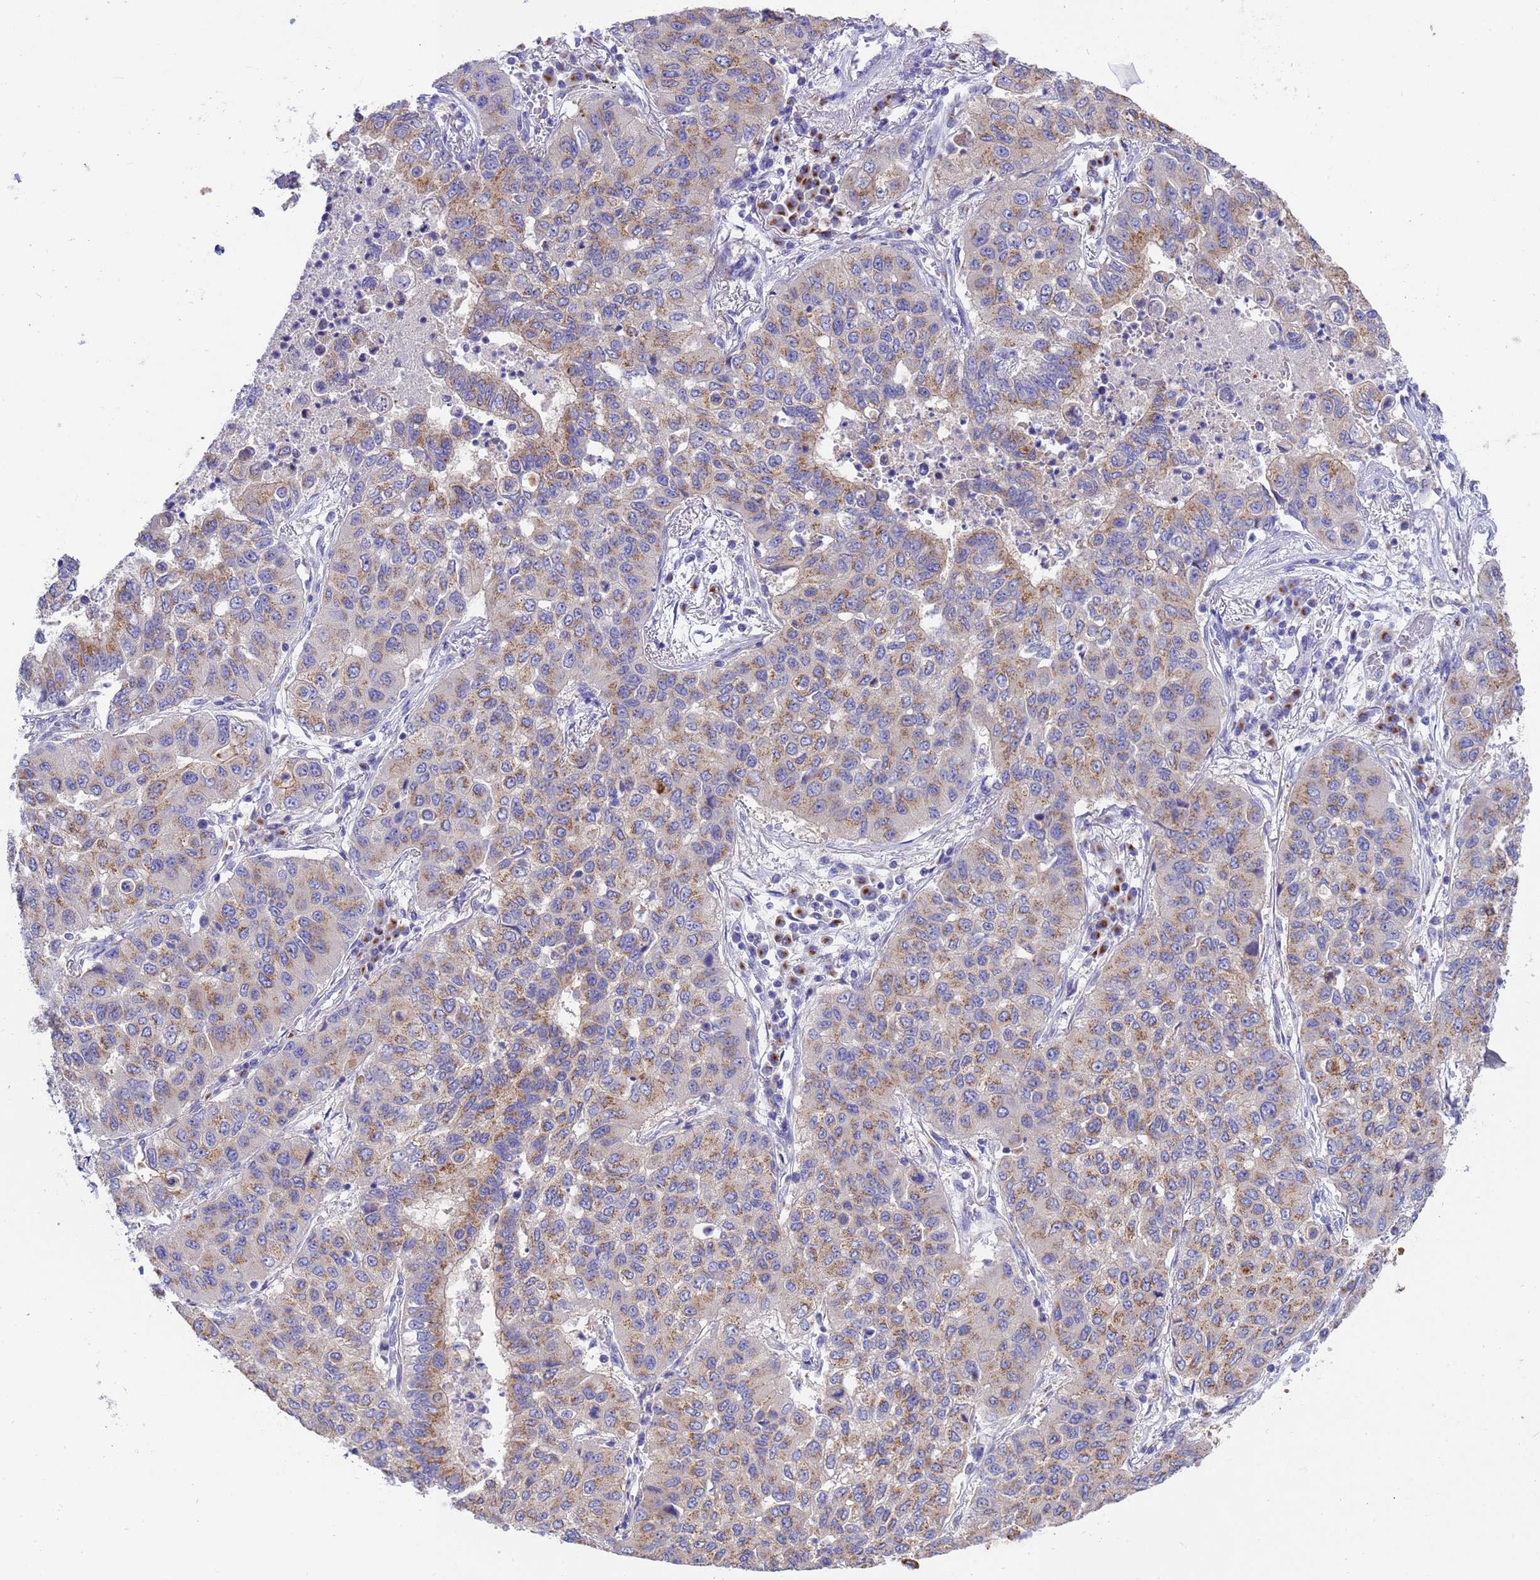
{"staining": {"intensity": "moderate", "quantity": ">75%", "location": "cytoplasmic/membranous"}, "tissue": "lung cancer", "cell_type": "Tumor cells", "image_type": "cancer", "snomed": [{"axis": "morphology", "description": "Squamous cell carcinoma, NOS"}, {"axis": "topography", "description": "Lung"}], "caption": "DAB (3,3'-diaminobenzidine) immunohistochemical staining of lung cancer displays moderate cytoplasmic/membranous protein expression in approximately >75% of tumor cells. (Stains: DAB (3,3'-diaminobenzidine) in brown, nuclei in blue, Microscopy: brightfield microscopy at high magnification).", "gene": "ANAPC1", "patient": {"sex": "male", "age": 74}}